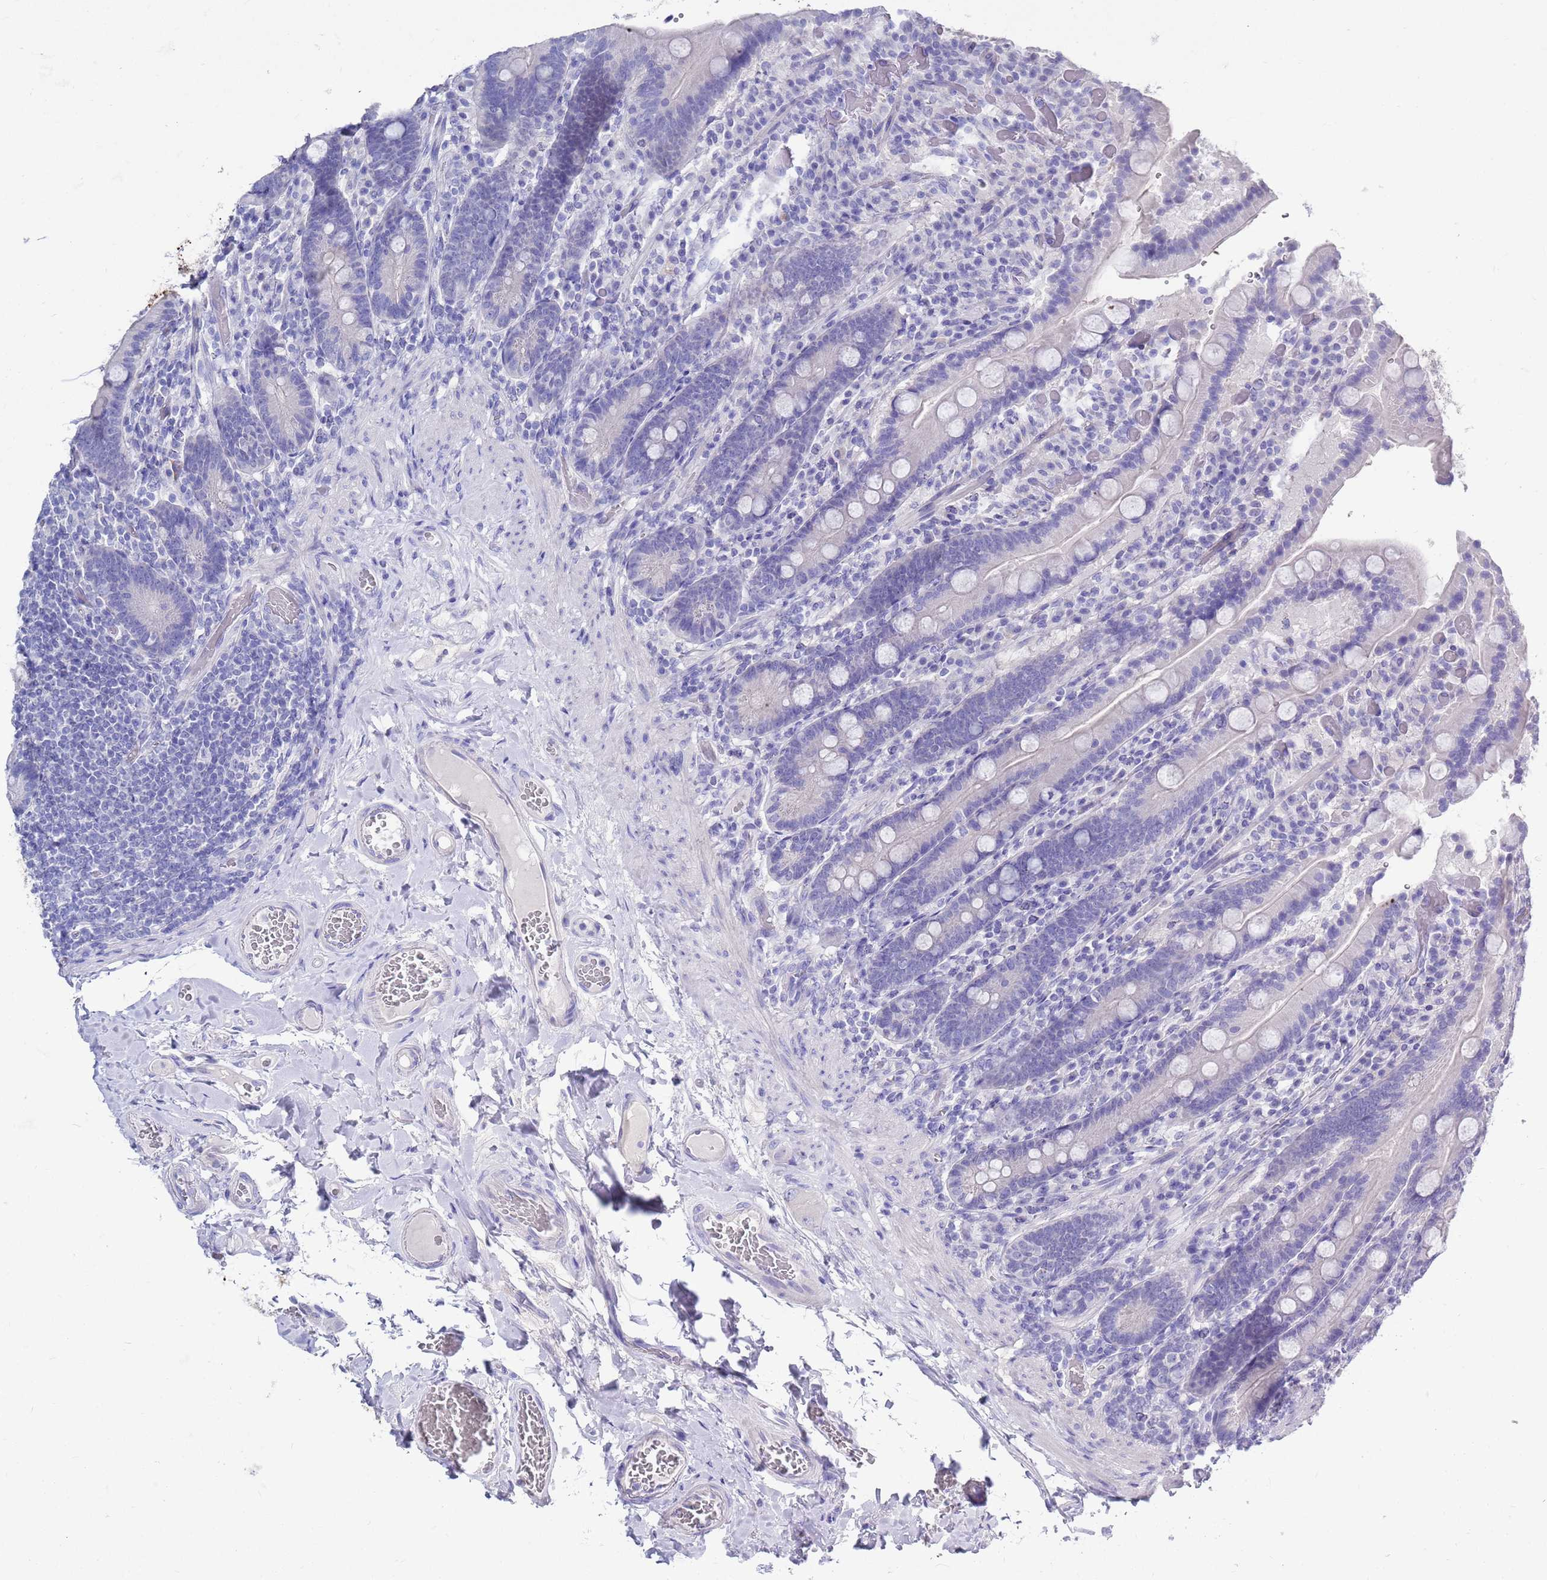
{"staining": {"intensity": "negative", "quantity": "none", "location": "none"}, "tissue": "duodenum", "cell_type": "Glandular cells", "image_type": "normal", "snomed": [{"axis": "morphology", "description": "Normal tissue, NOS"}, {"axis": "topography", "description": "Duodenum"}], "caption": "This micrograph is of benign duodenum stained with immunohistochemistry (IHC) to label a protein in brown with the nuclei are counter-stained blue. There is no positivity in glandular cells. The staining is performed using DAB brown chromogen with nuclei counter-stained in using hematoxylin.", "gene": "MTMR2", "patient": {"sex": "female", "age": 62}}